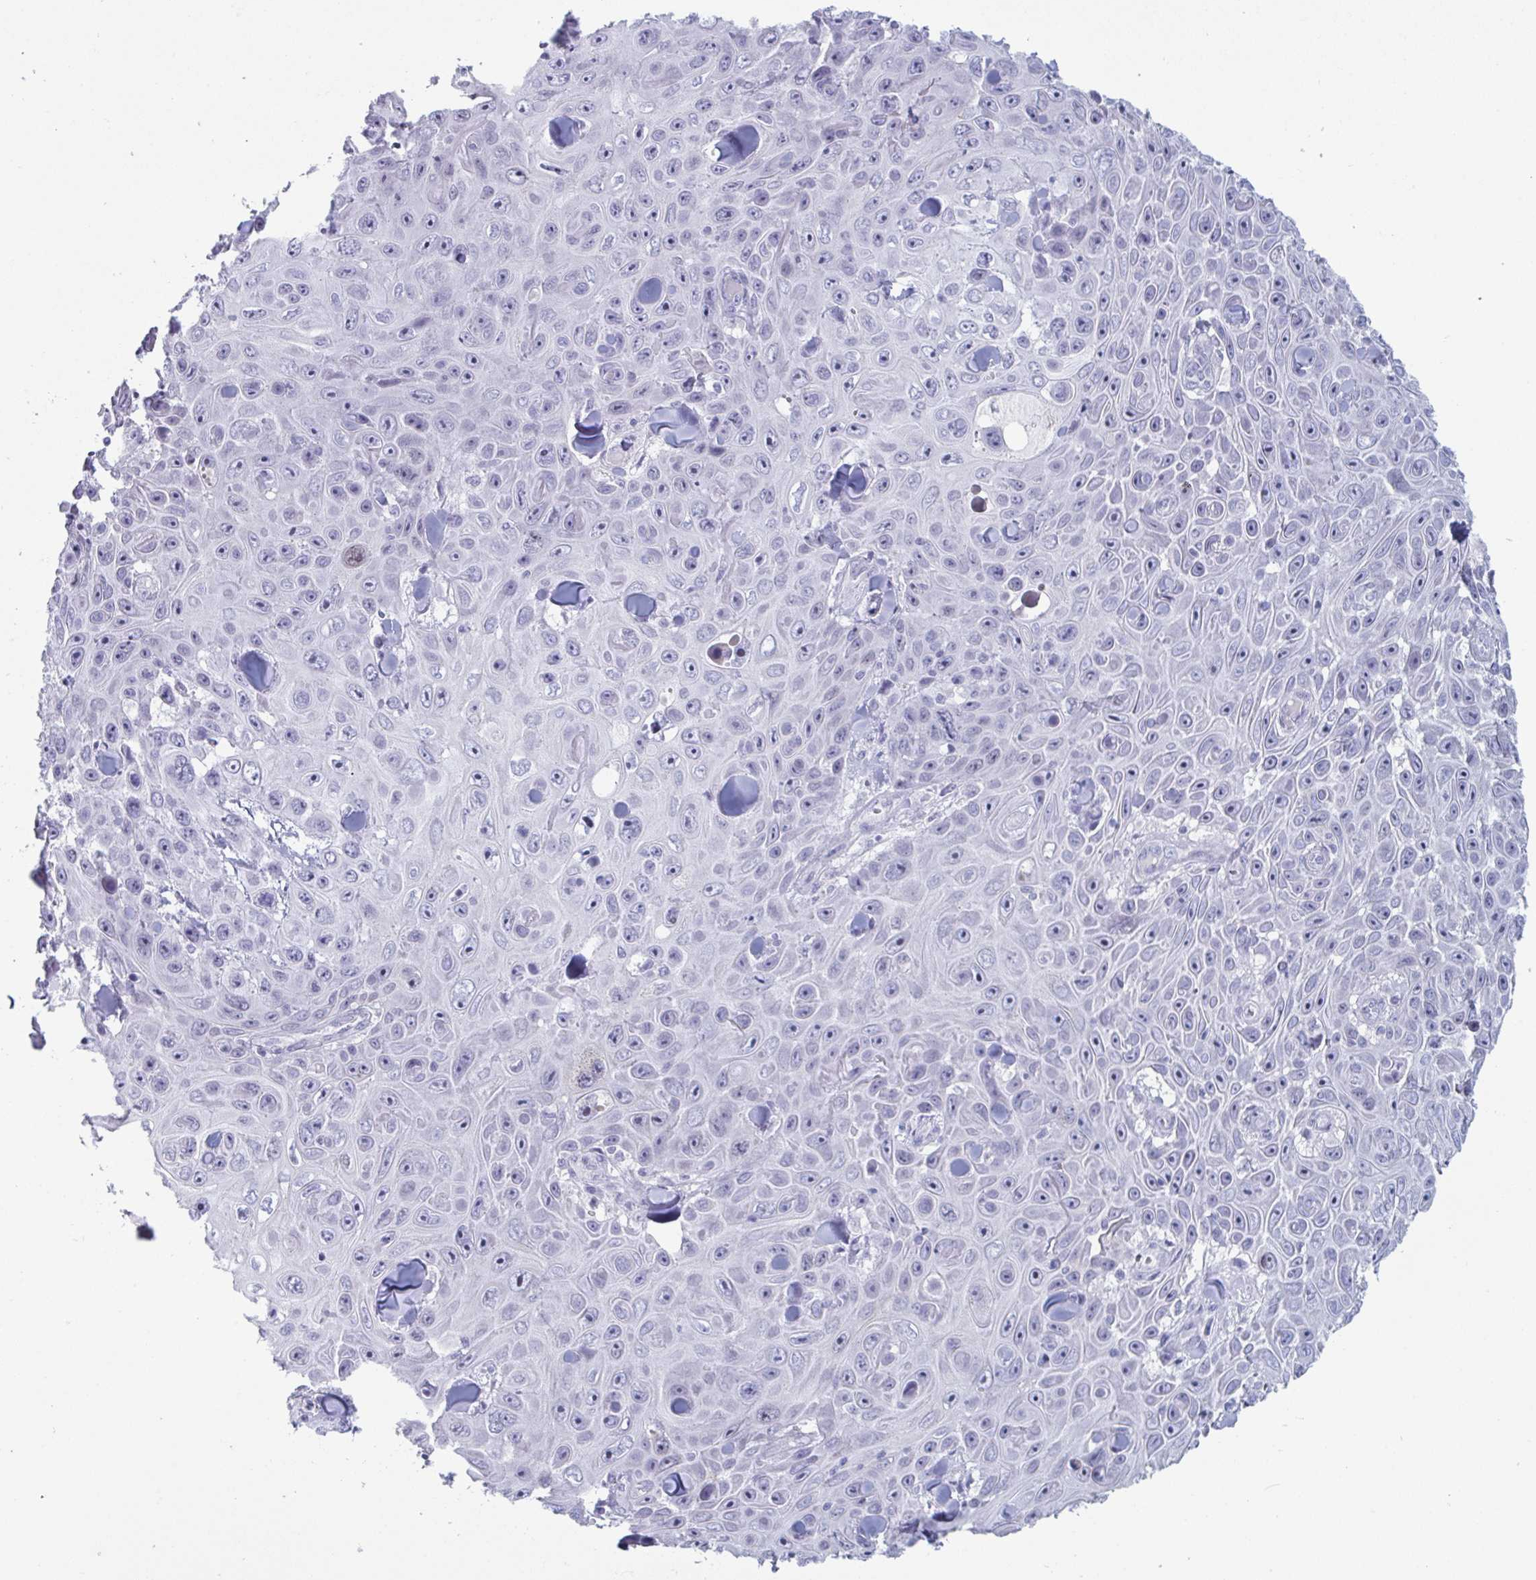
{"staining": {"intensity": "negative", "quantity": "none", "location": "none"}, "tissue": "skin cancer", "cell_type": "Tumor cells", "image_type": "cancer", "snomed": [{"axis": "morphology", "description": "Squamous cell carcinoma, NOS"}, {"axis": "topography", "description": "Skin"}], "caption": "Skin cancer (squamous cell carcinoma) stained for a protein using immunohistochemistry shows no positivity tumor cells.", "gene": "CYP4F11", "patient": {"sex": "male", "age": 82}}